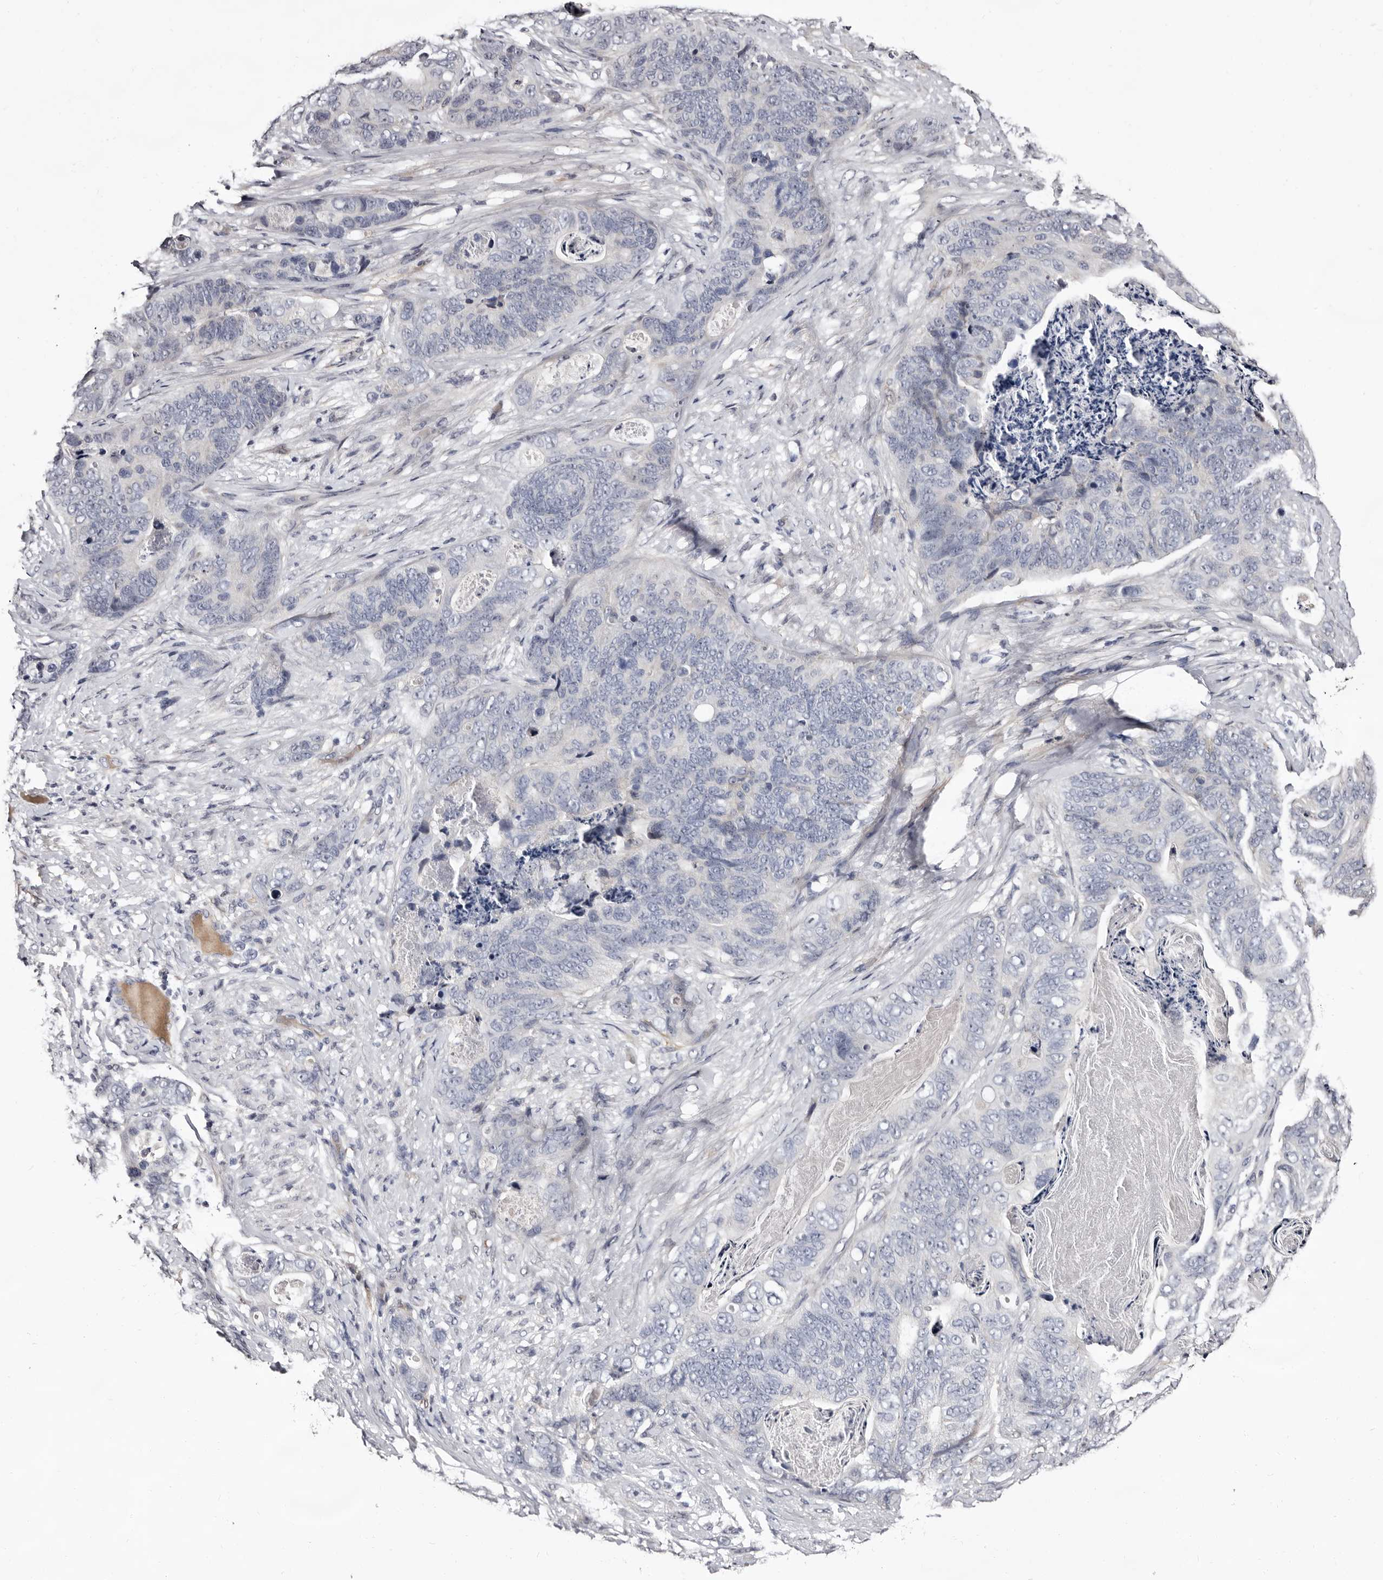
{"staining": {"intensity": "negative", "quantity": "none", "location": "none"}, "tissue": "stomach cancer", "cell_type": "Tumor cells", "image_type": "cancer", "snomed": [{"axis": "morphology", "description": "Normal tissue, NOS"}, {"axis": "morphology", "description": "Adenocarcinoma, NOS"}, {"axis": "topography", "description": "Stomach"}], "caption": "Photomicrograph shows no significant protein expression in tumor cells of stomach cancer.", "gene": "BPGM", "patient": {"sex": "female", "age": 89}}